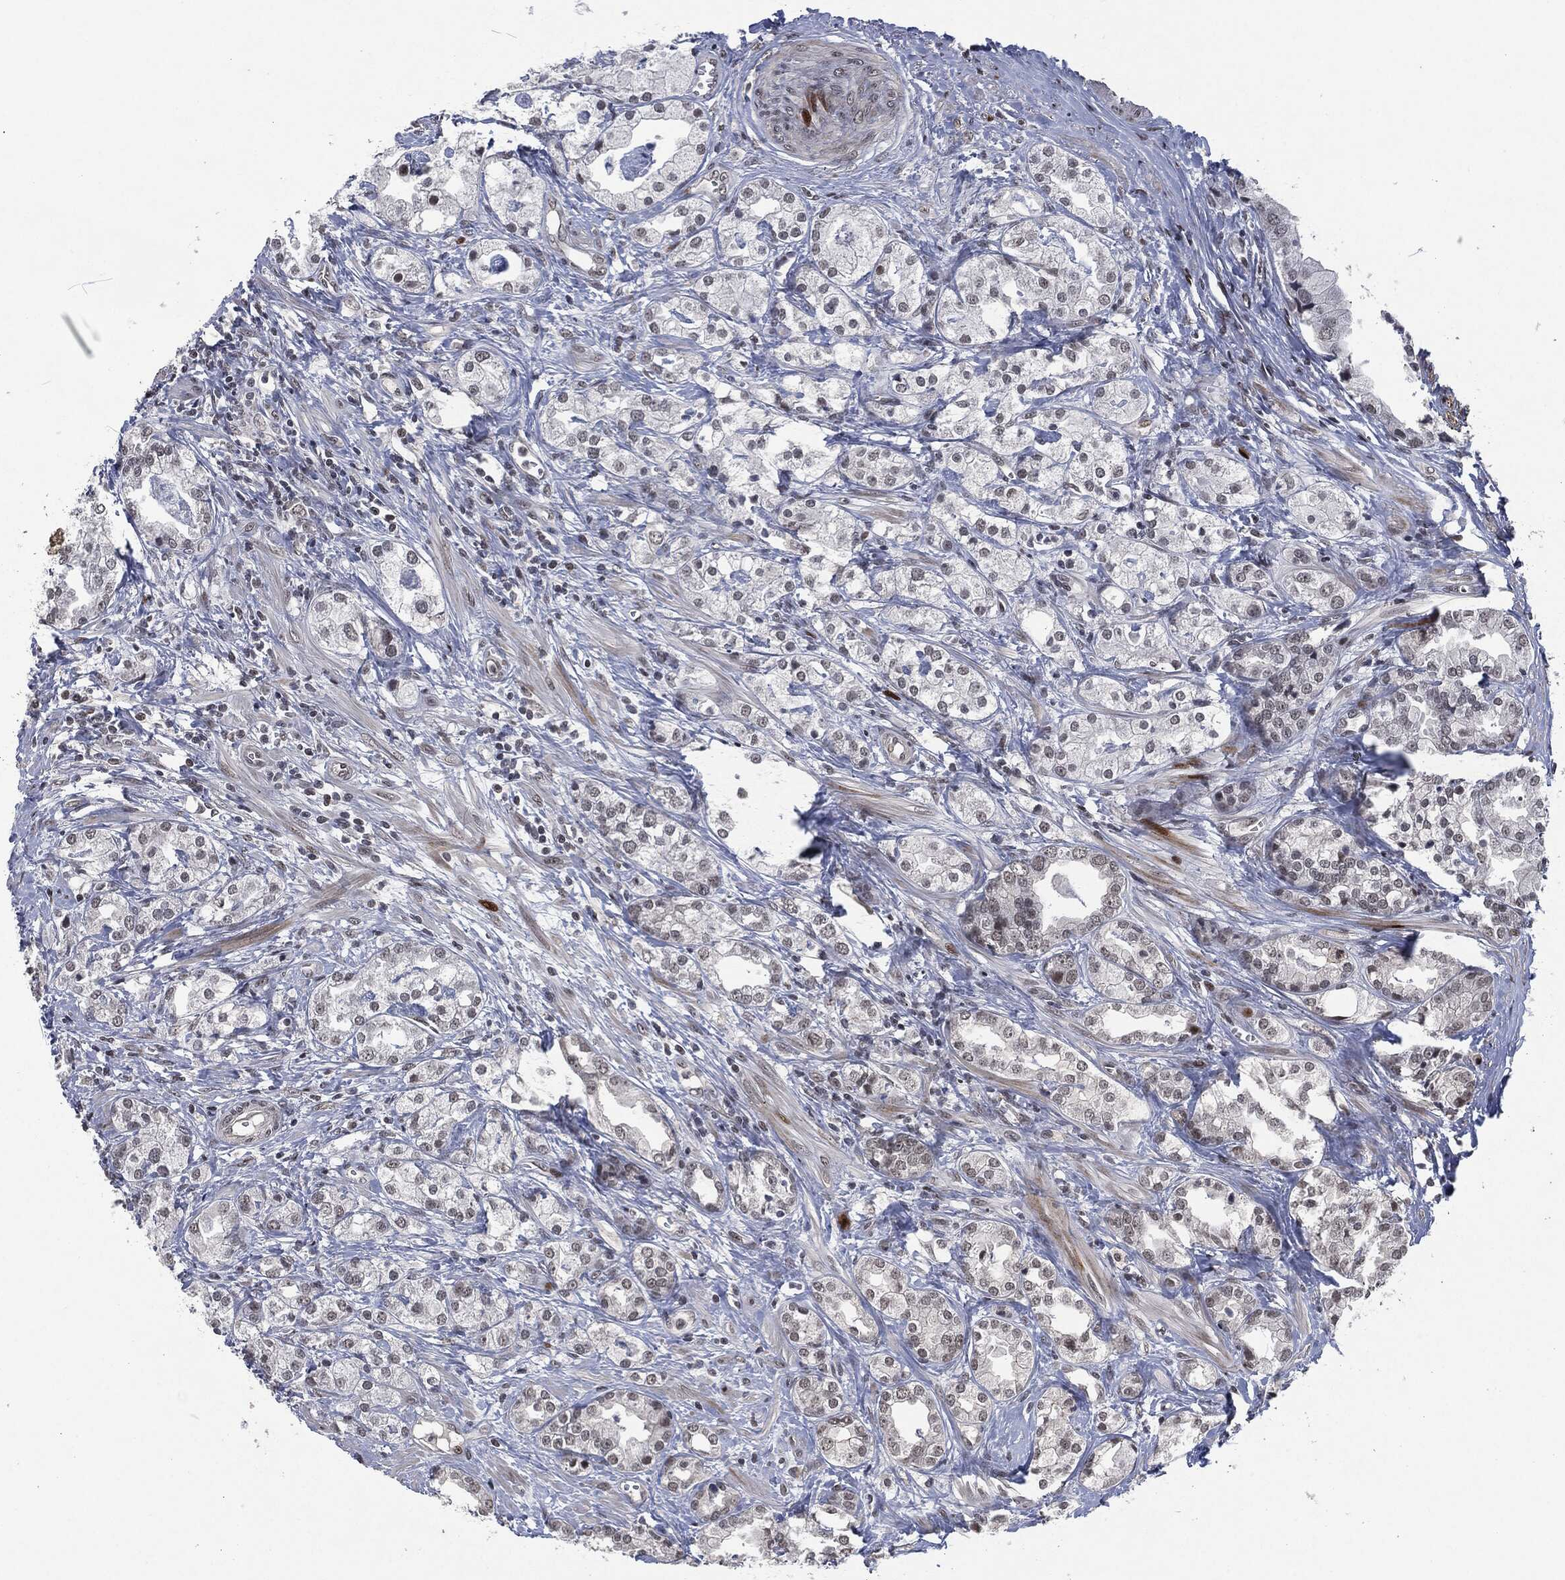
{"staining": {"intensity": "negative", "quantity": "none", "location": "none"}, "tissue": "prostate cancer", "cell_type": "Tumor cells", "image_type": "cancer", "snomed": [{"axis": "morphology", "description": "Adenocarcinoma, NOS"}, {"axis": "topography", "description": "Prostate and seminal vesicle, NOS"}, {"axis": "topography", "description": "Prostate"}], "caption": "Histopathology image shows no protein staining in tumor cells of prostate cancer (adenocarcinoma) tissue. (Brightfield microscopy of DAB immunohistochemistry at high magnification).", "gene": "EGFR", "patient": {"sex": "male", "age": 62}}